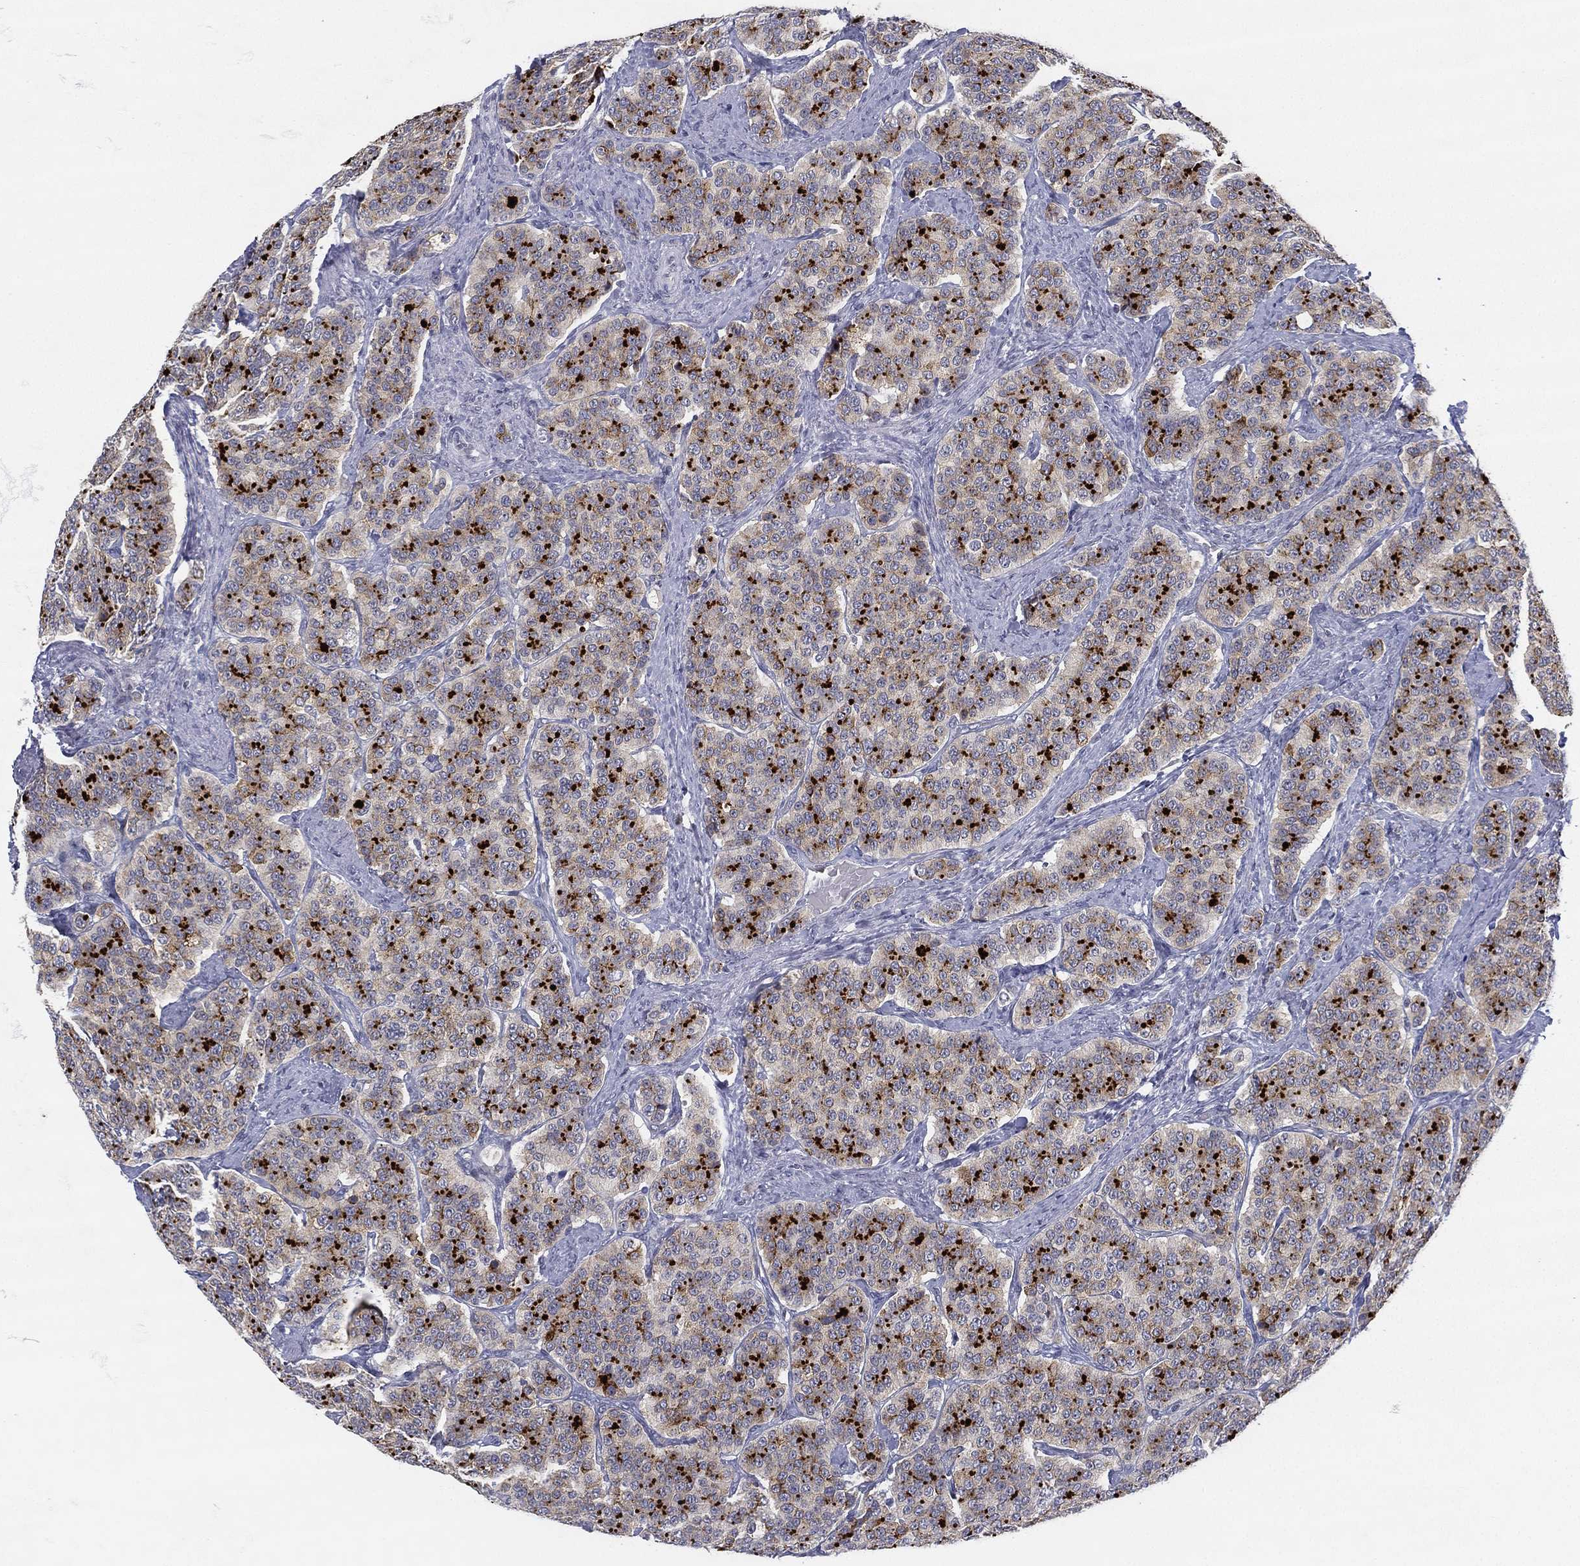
{"staining": {"intensity": "strong", "quantity": "<25%", "location": "cytoplasmic/membranous"}, "tissue": "carcinoid", "cell_type": "Tumor cells", "image_type": "cancer", "snomed": [{"axis": "morphology", "description": "Carcinoid, malignant, NOS"}, {"axis": "topography", "description": "Small intestine"}], "caption": "Immunohistochemistry photomicrograph of neoplastic tissue: human malignant carcinoid stained using immunohistochemistry (IHC) demonstrates medium levels of strong protein expression localized specifically in the cytoplasmic/membranous of tumor cells, appearing as a cytoplasmic/membranous brown color.", "gene": "MS4A8", "patient": {"sex": "female", "age": 58}}